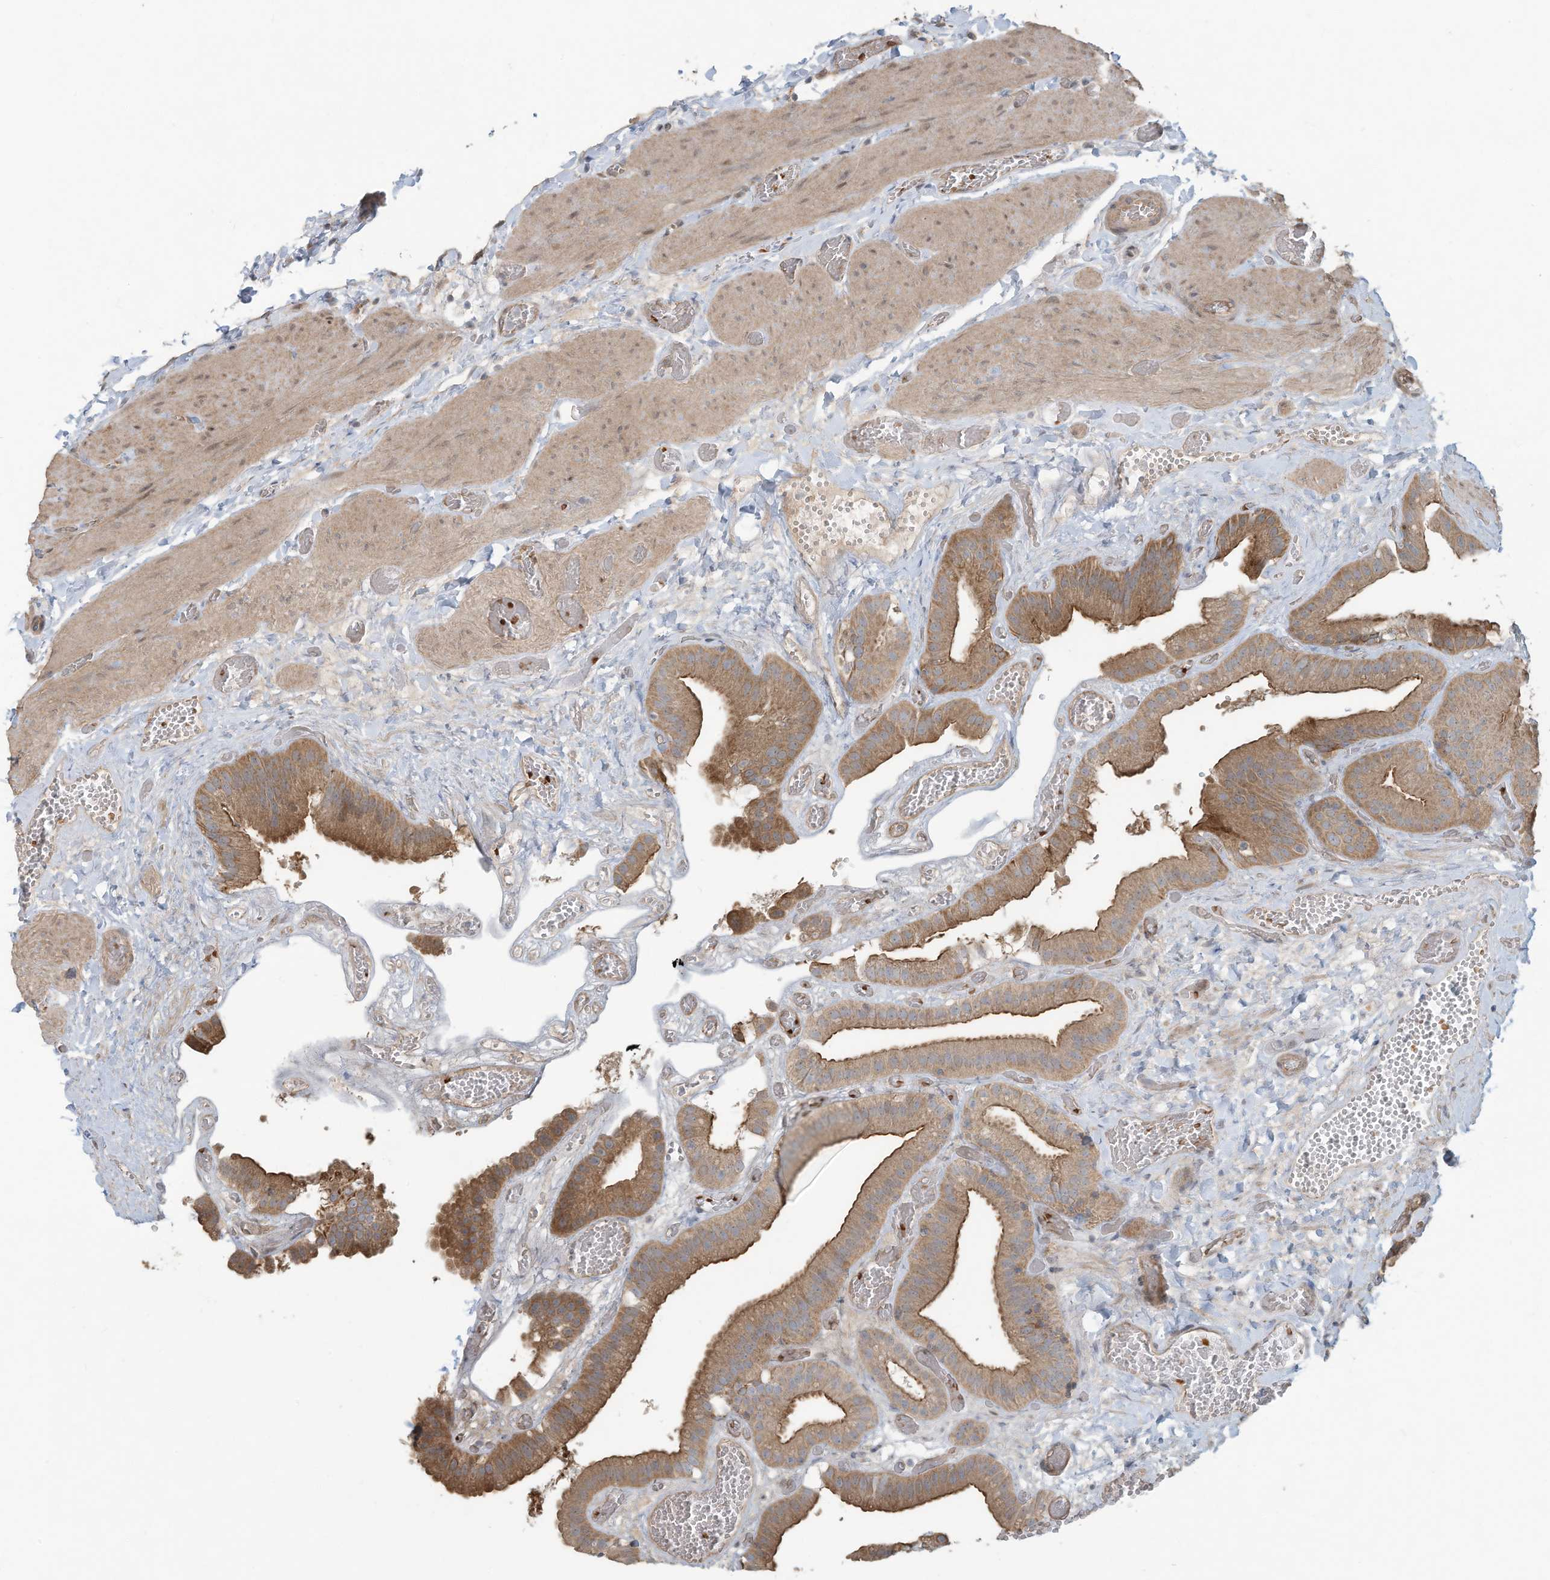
{"staining": {"intensity": "moderate", "quantity": ">75%", "location": "cytoplasmic/membranous"}, "tissue": "gallbladder", "cell_type": "Glandular cells", "image_type": "normal", "snomed": [{"axis": "morphology", "description": "Normal tissue, NOS"}, {"axis": "topography", "description": "Gallbladder"}], "caption": "IHC histopathology image of benign gallbladder: gallbladder stained using immunohistochemistry (IHC) displays medium levels of moderate protein expression localized specifically in the cytoplasmic/membranous of glandular cells, appearing as a cytoplasmic/membranous brown color.", "gene": "ERI2", "patient": {"sex": "female", "age": 64}}